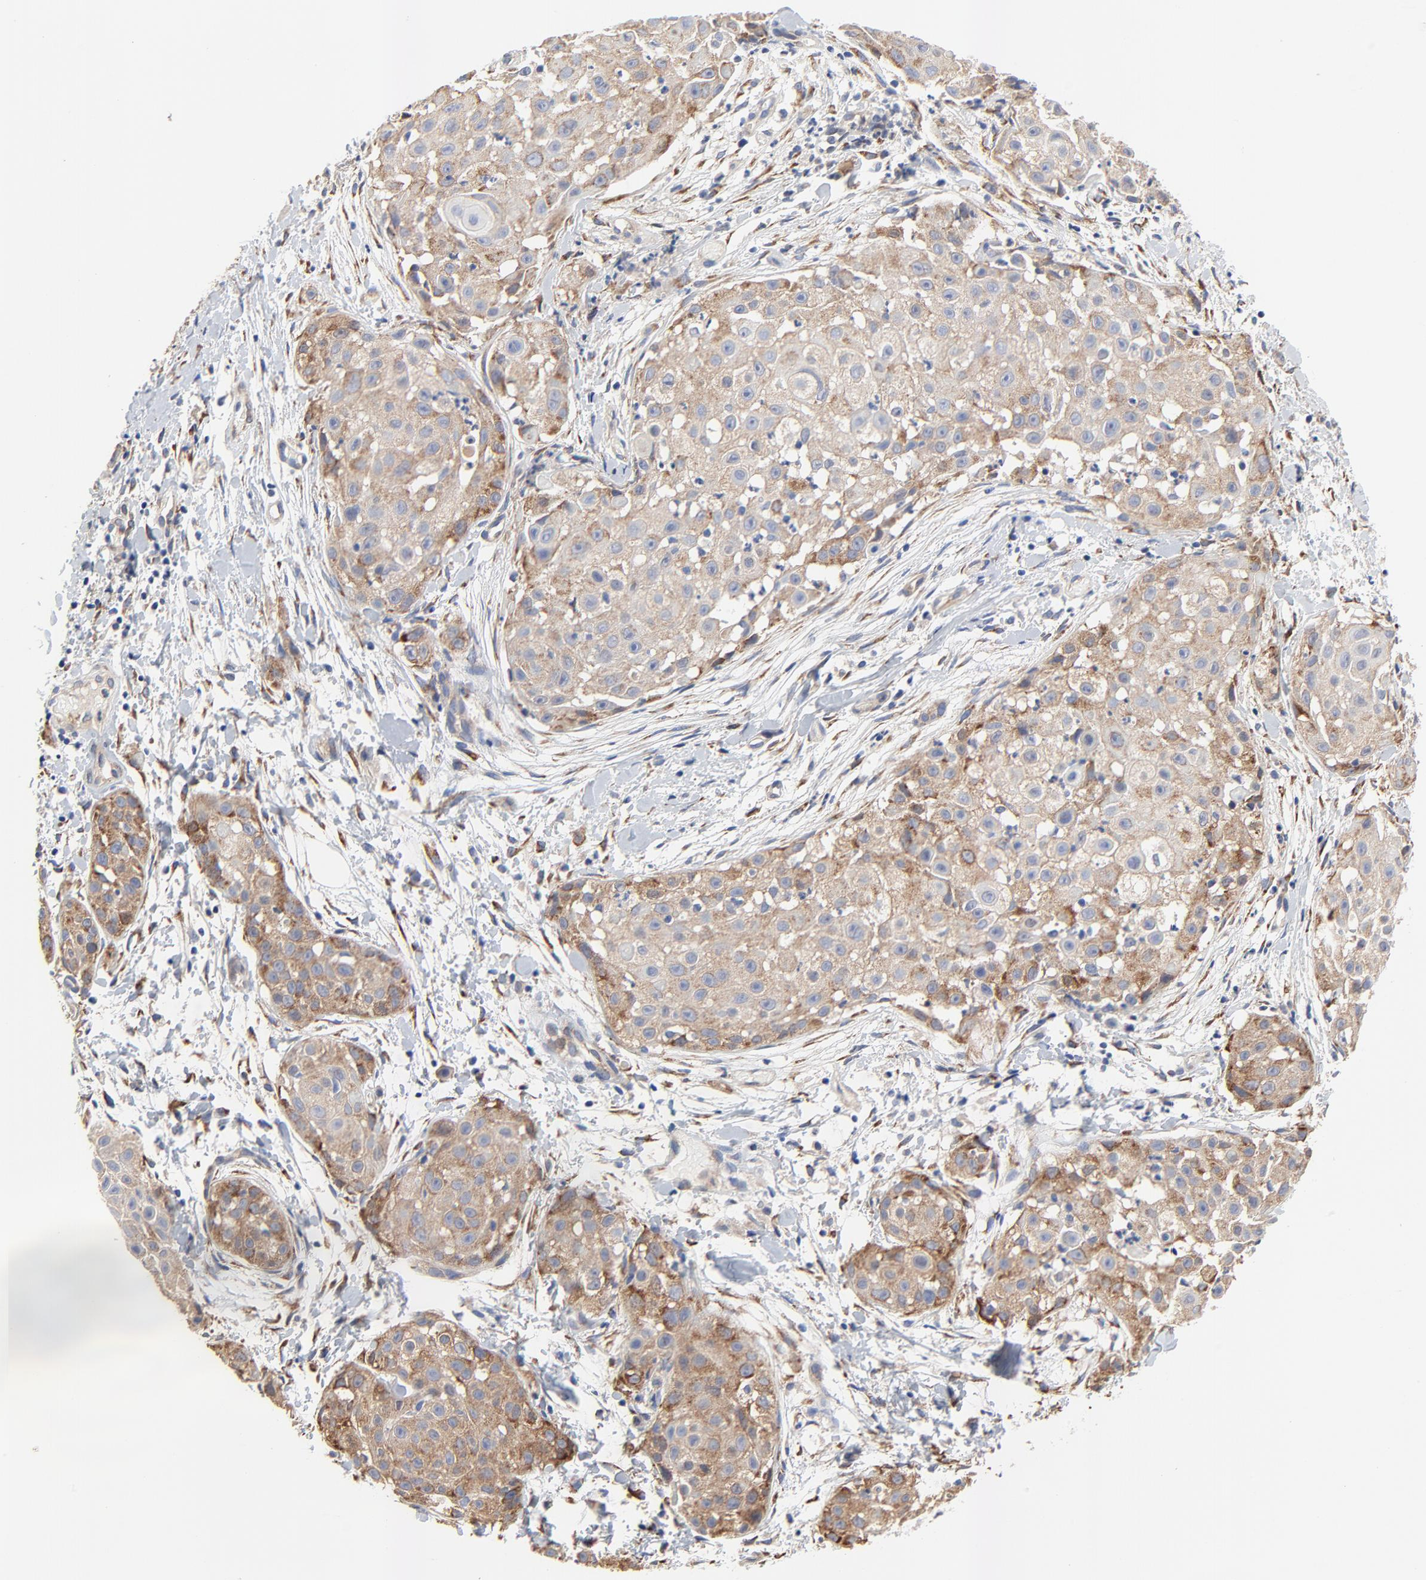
{"staining": {"intensity": "weak", "quantity": ">75%", "location": "cytoplasmic/membranous"}, "tissue": "skin cancer", "cell_type": "Tumor cells", "image_type": "cancer", "snomed": [{"axis": "morphology", "description": "Squamous cell carcinoma, NOS"}, {"axis": "topography", "description": "Skin"}], "caption": "A micrograph of human skin cancer (squamous cell carcinoma) stained for a protein shows weak cytoplasmic/membranous brown staining in tumor cells.", "gene": "VAV2", "patient": {"sex": "female", "age": 57}}